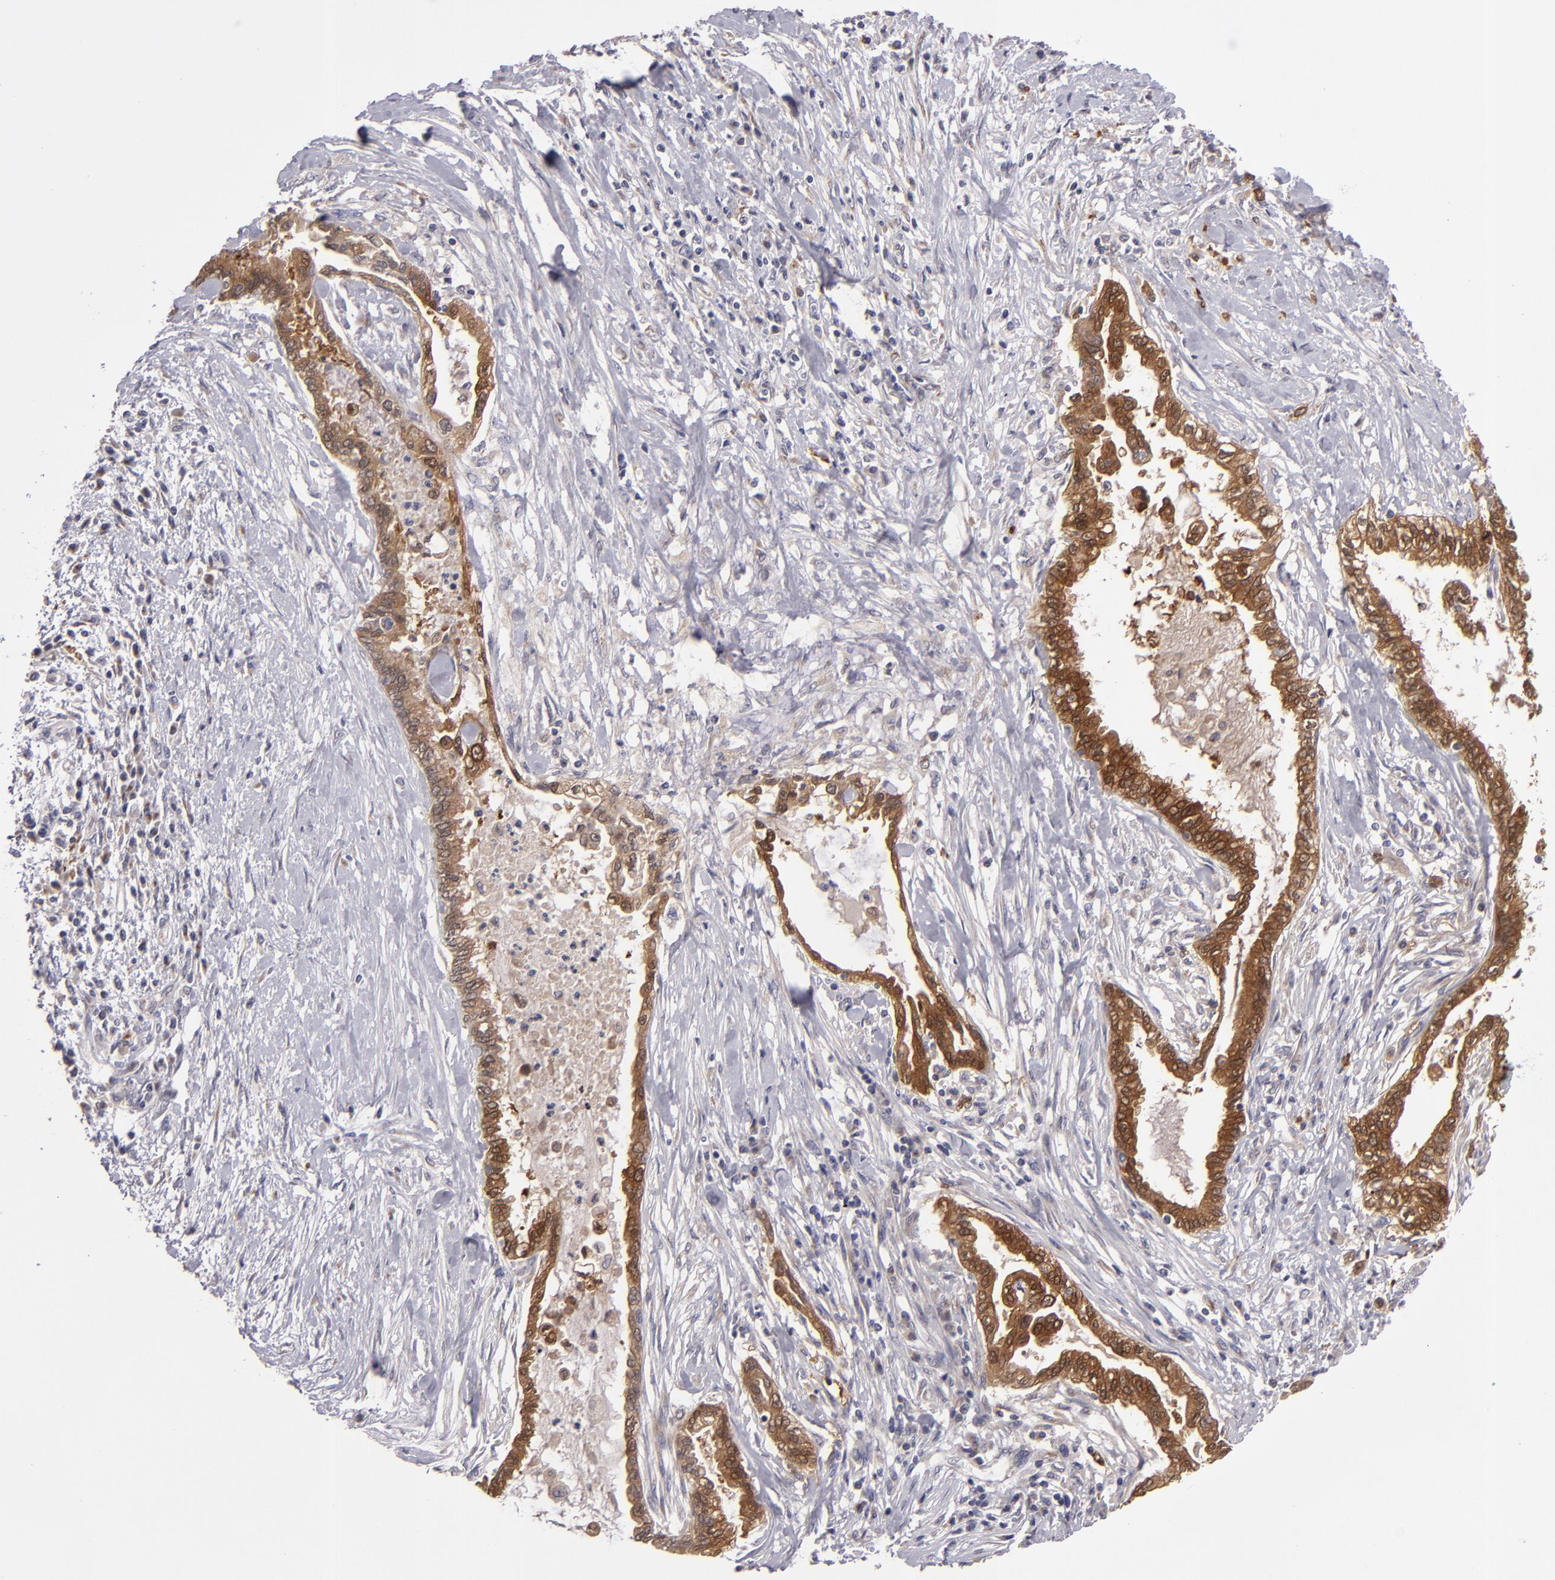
{"staining": {"intensity": "strong", "quantity": ">75%", "location": "cytoplasmic/membranous"}, "tissue": "pancreatic cancer", "cell_type": "Tumor cells", "image_type": "cancer", "snomed": [{"axis": "morphology", "description": "Adenocarcinoma, NOS"}, {"axis": "topography", "description": "Pancreas"}], "caption": "Immunohistochemistry (IHC) (DAB (3,3'-diaminobenzidine)) staining of human adenocarcinoma (pancreatic) displays strong cytoplasmic/membranous protein staining in about >75% of tumor cells. Using DAB (3,3'-diaminobenzidine) (brown) and hematoxylin (blue) stains, captured at high magnification using brightfield microscopy.", "gene": "SH2D4A", "patient": {"sex": "female", "age": 64}}